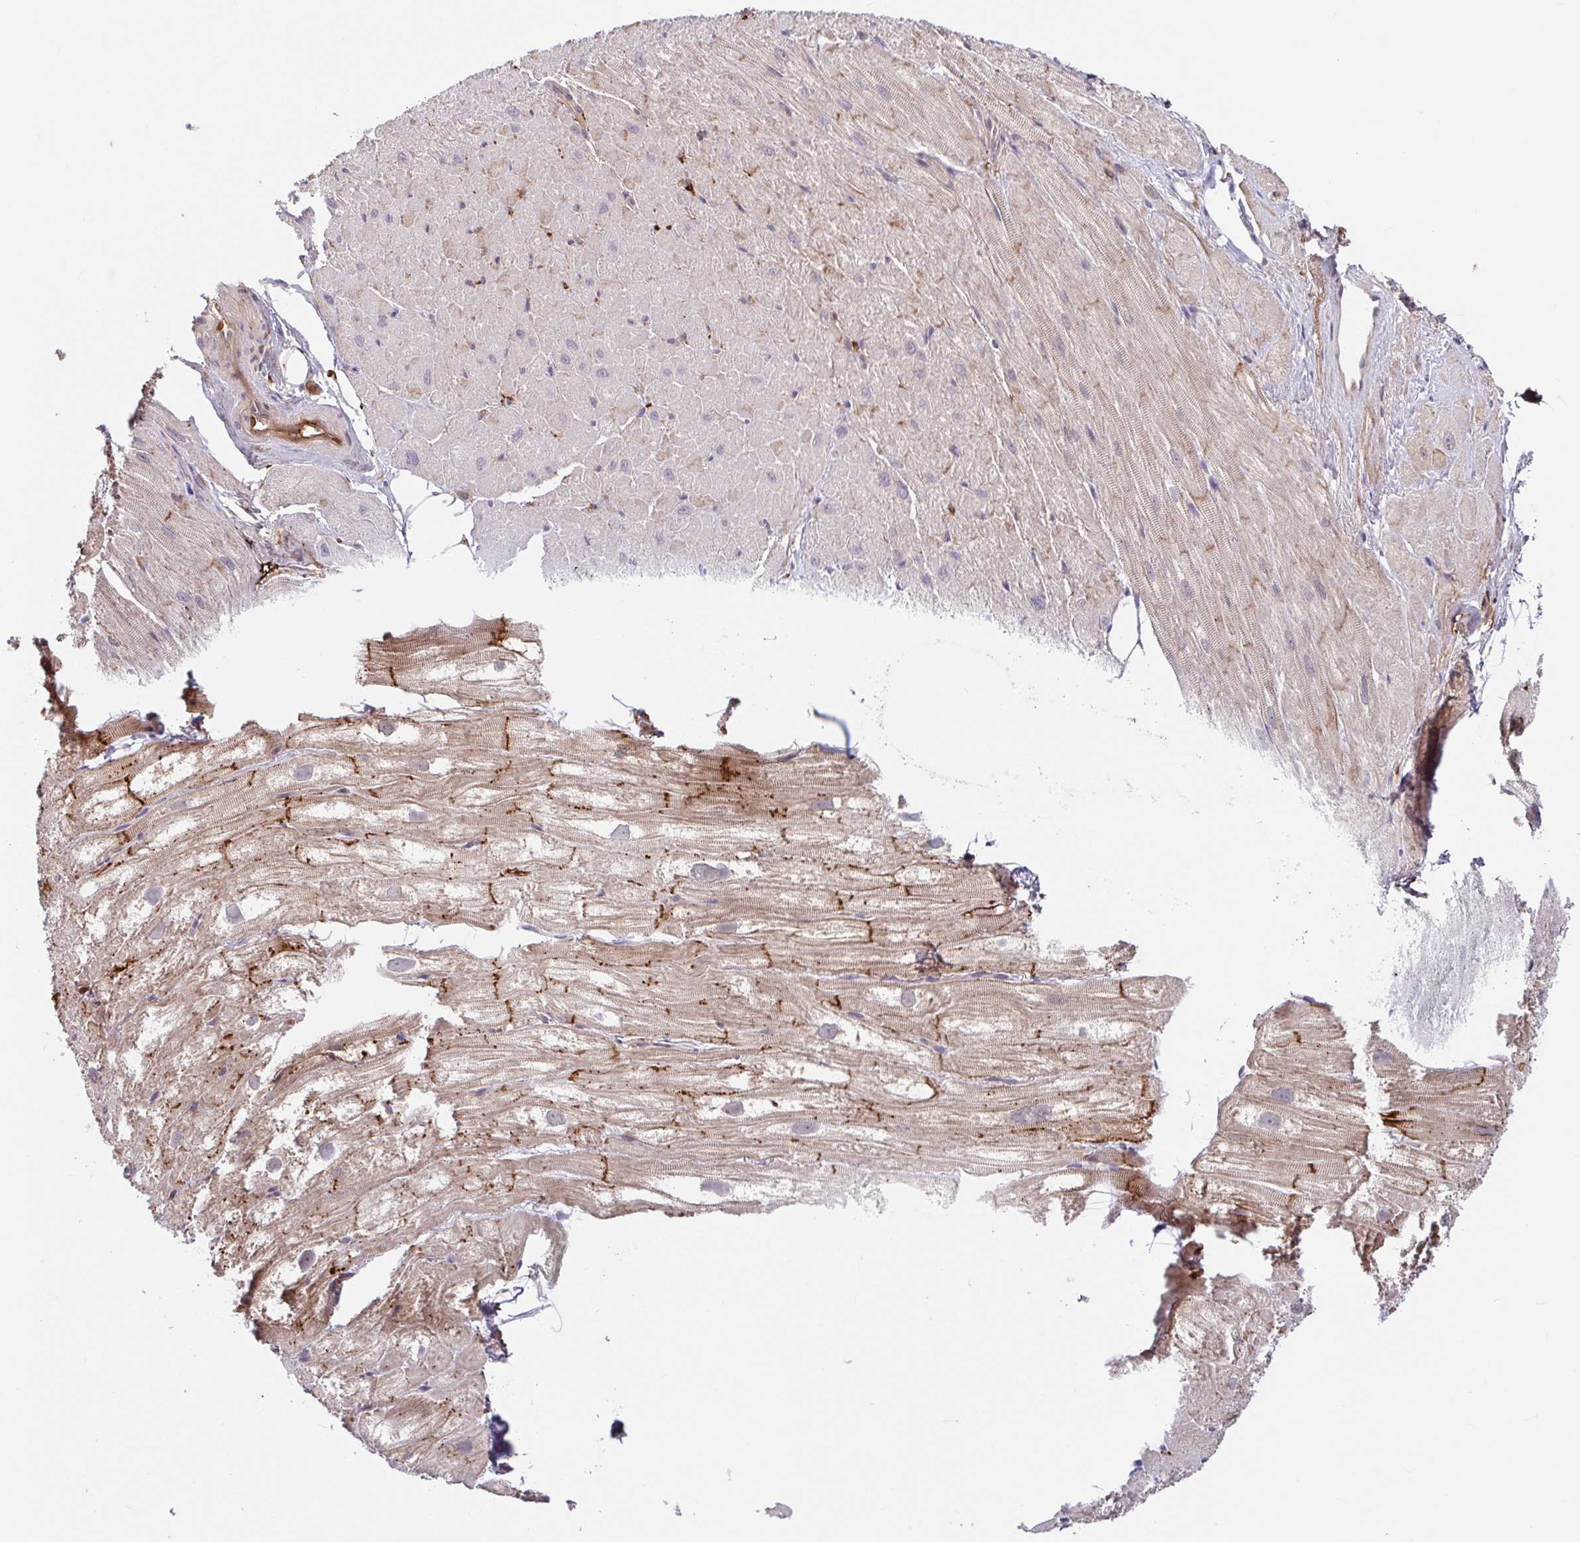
{"staining": {"intensity": "moderate", "quantity": "25%-75%", "location": "cytoplasmic/membranous"}, "tissue": "heart muscle", "cell_type": "Cardiomyocytes", "image_type": "normal", "snomed": [{"axis": "morphology", "description": "Normal tissue, NOS"}, {"axis": "topography", "description": "Heart"}], "caption": "Immunohistochemistry of benign heart muscle reveals medium levels of moderate cytoplasmic/membranous staining in approximately 25%-75% of cardiomyocytes.", "gene": "BLVRA", "patient": {"sex": "male", "age": 62}}